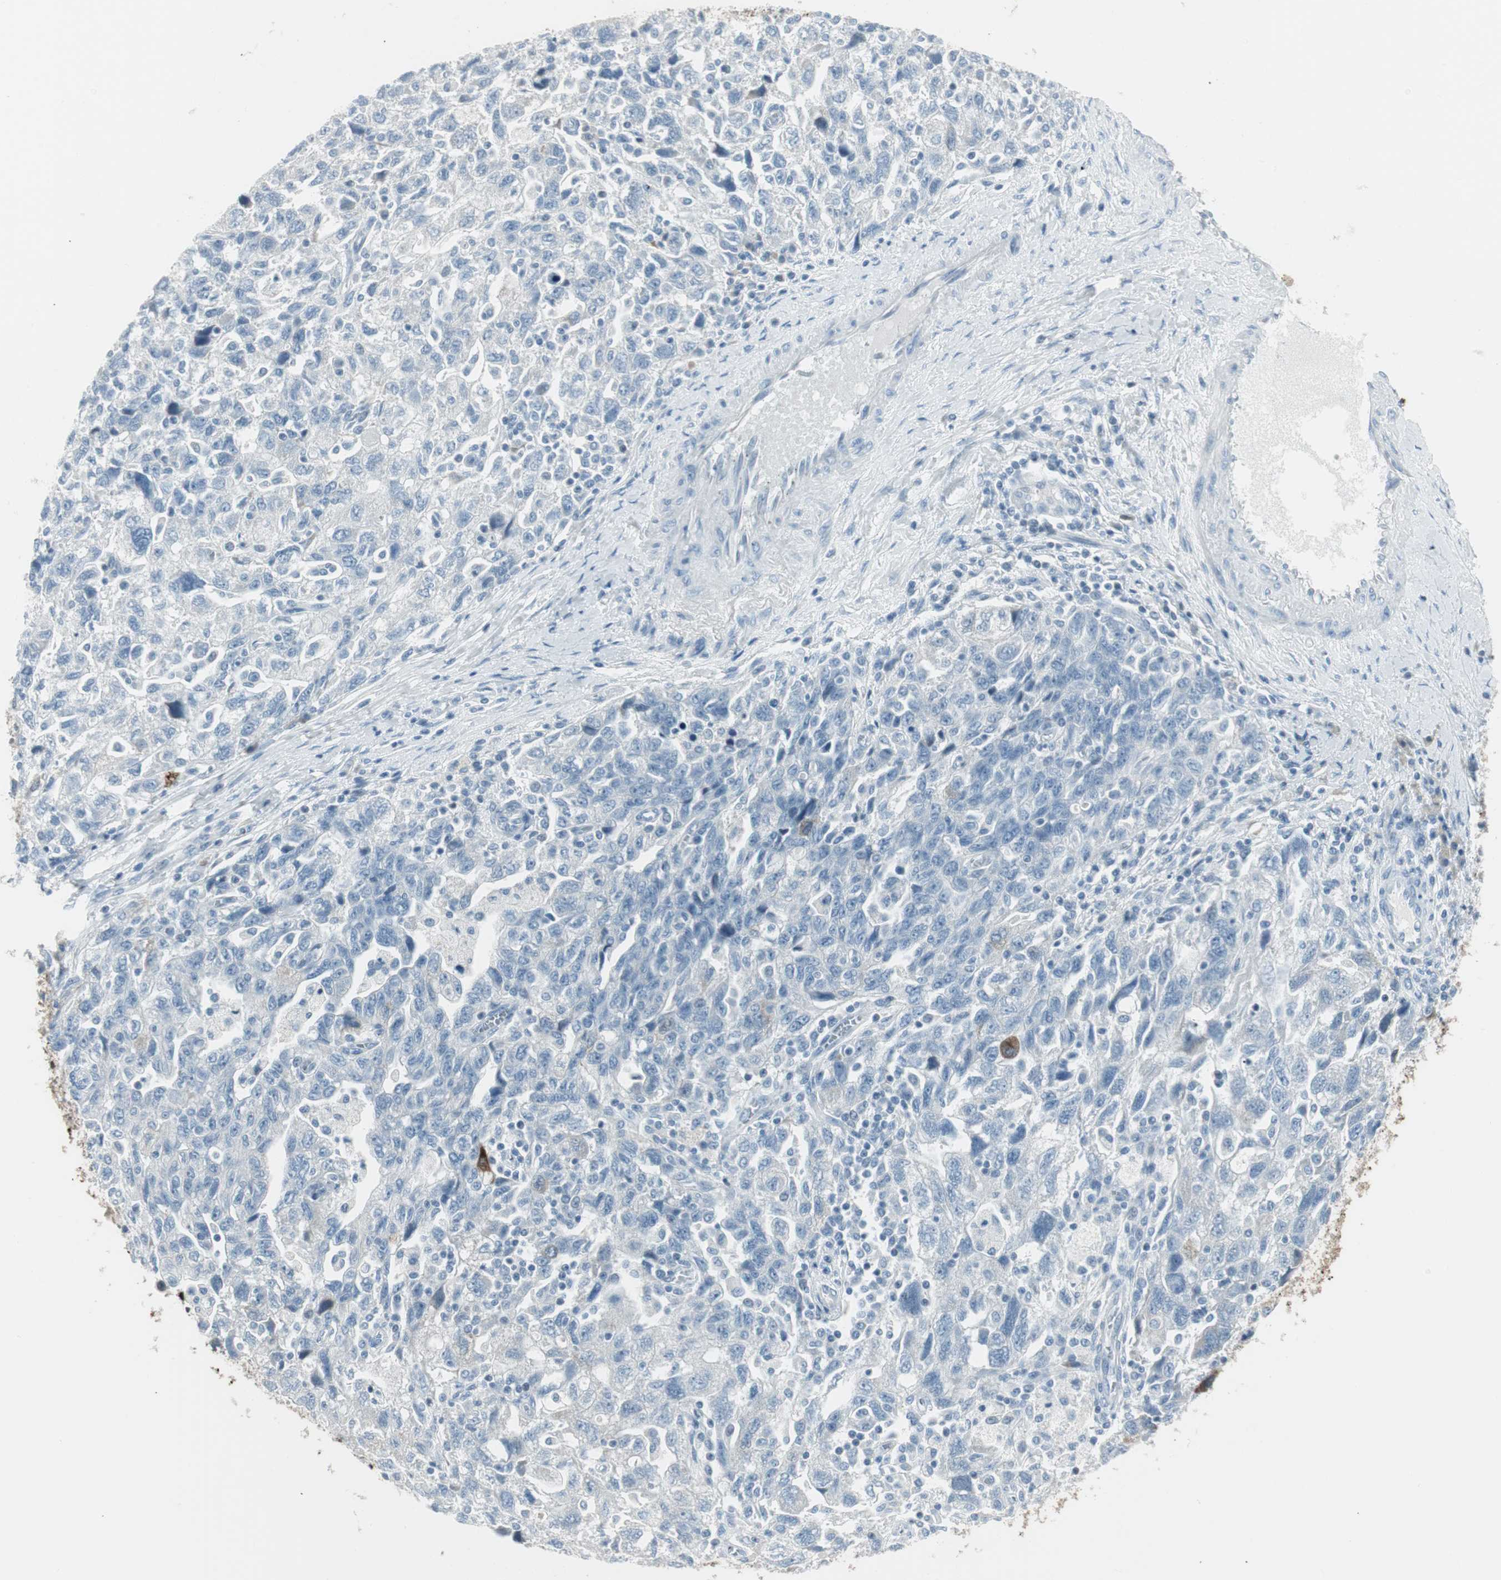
{"staining": {"intensity": "negative", "quantity": "none", "location": "none"}, "tissue": "ovarian cancer", "cell_type": "Tumor cells", "image_type": "cancer", "snomed": [{"axis": "morphology", "description": "Carcinoma, NOS"}, {"axis": "morphology", "description": "Cystadenocarcinoma, serous, NOS"}, {"axis": "topography", "description": "Ovary"}], "caption": "Ovarian cancer was stained to show a protein in brown. There is no significant staining in tumor cells.", "gene": "AGR2", "patient": {"sex": "female", "age": 69}}